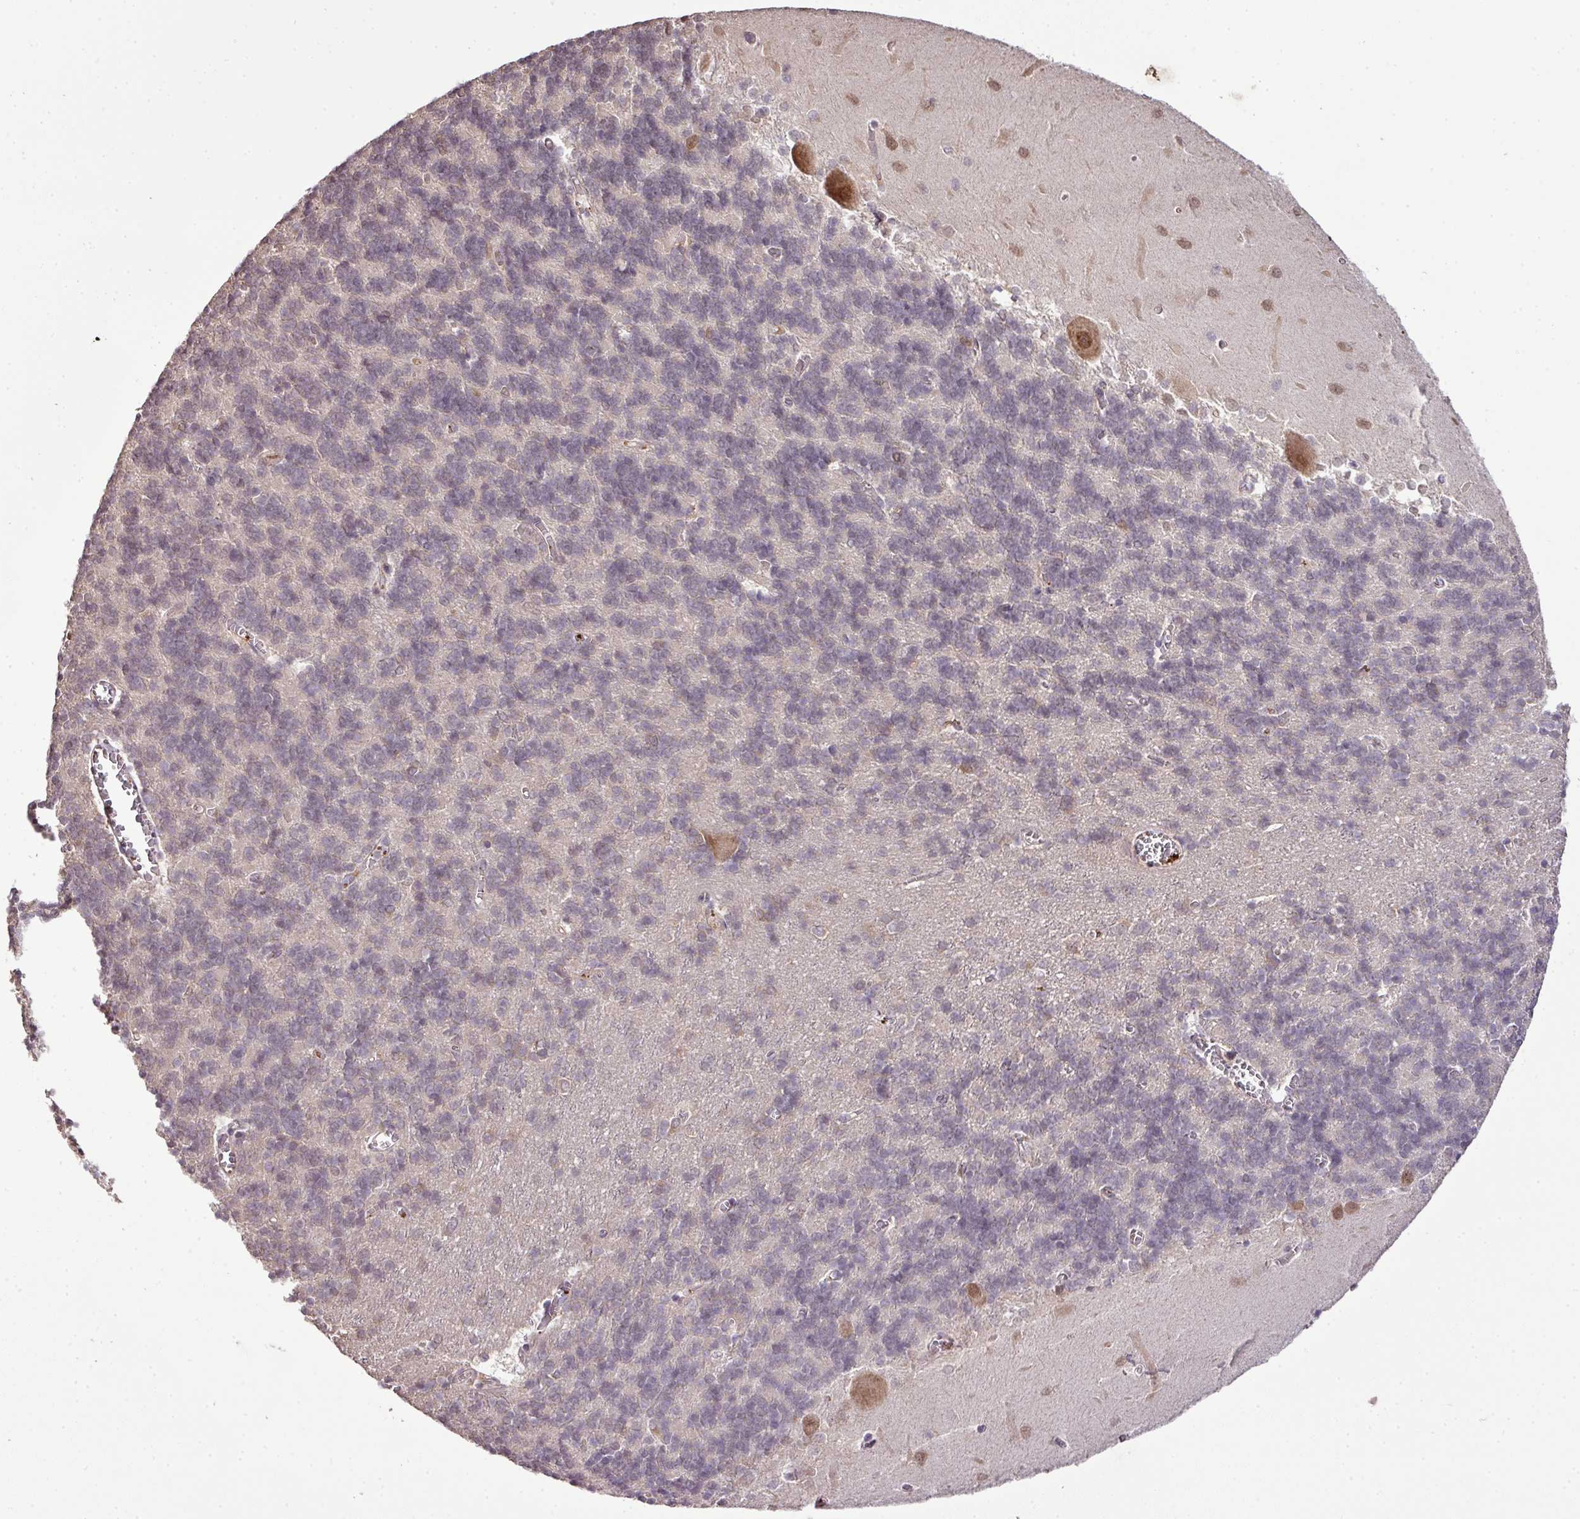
{"staining": {"intensity": "negative", "quantity": "none", "location": "none"}, "tissue": "cerebellum", "cell_type": "Cells in granular layer", "image_type": "normal", "snomed": [{"axis": "morphology", "description": "Normal tissue, NOS"}, {"axis": "topography", "description": "Cerebellum"}], "caption": "Unremarkable cerebellum was stained to show a protein in brown. There is no significant expression in cells in granular layer.", "gene": "DNAAF4", "patient": {"sex": "male", "age": 37}}